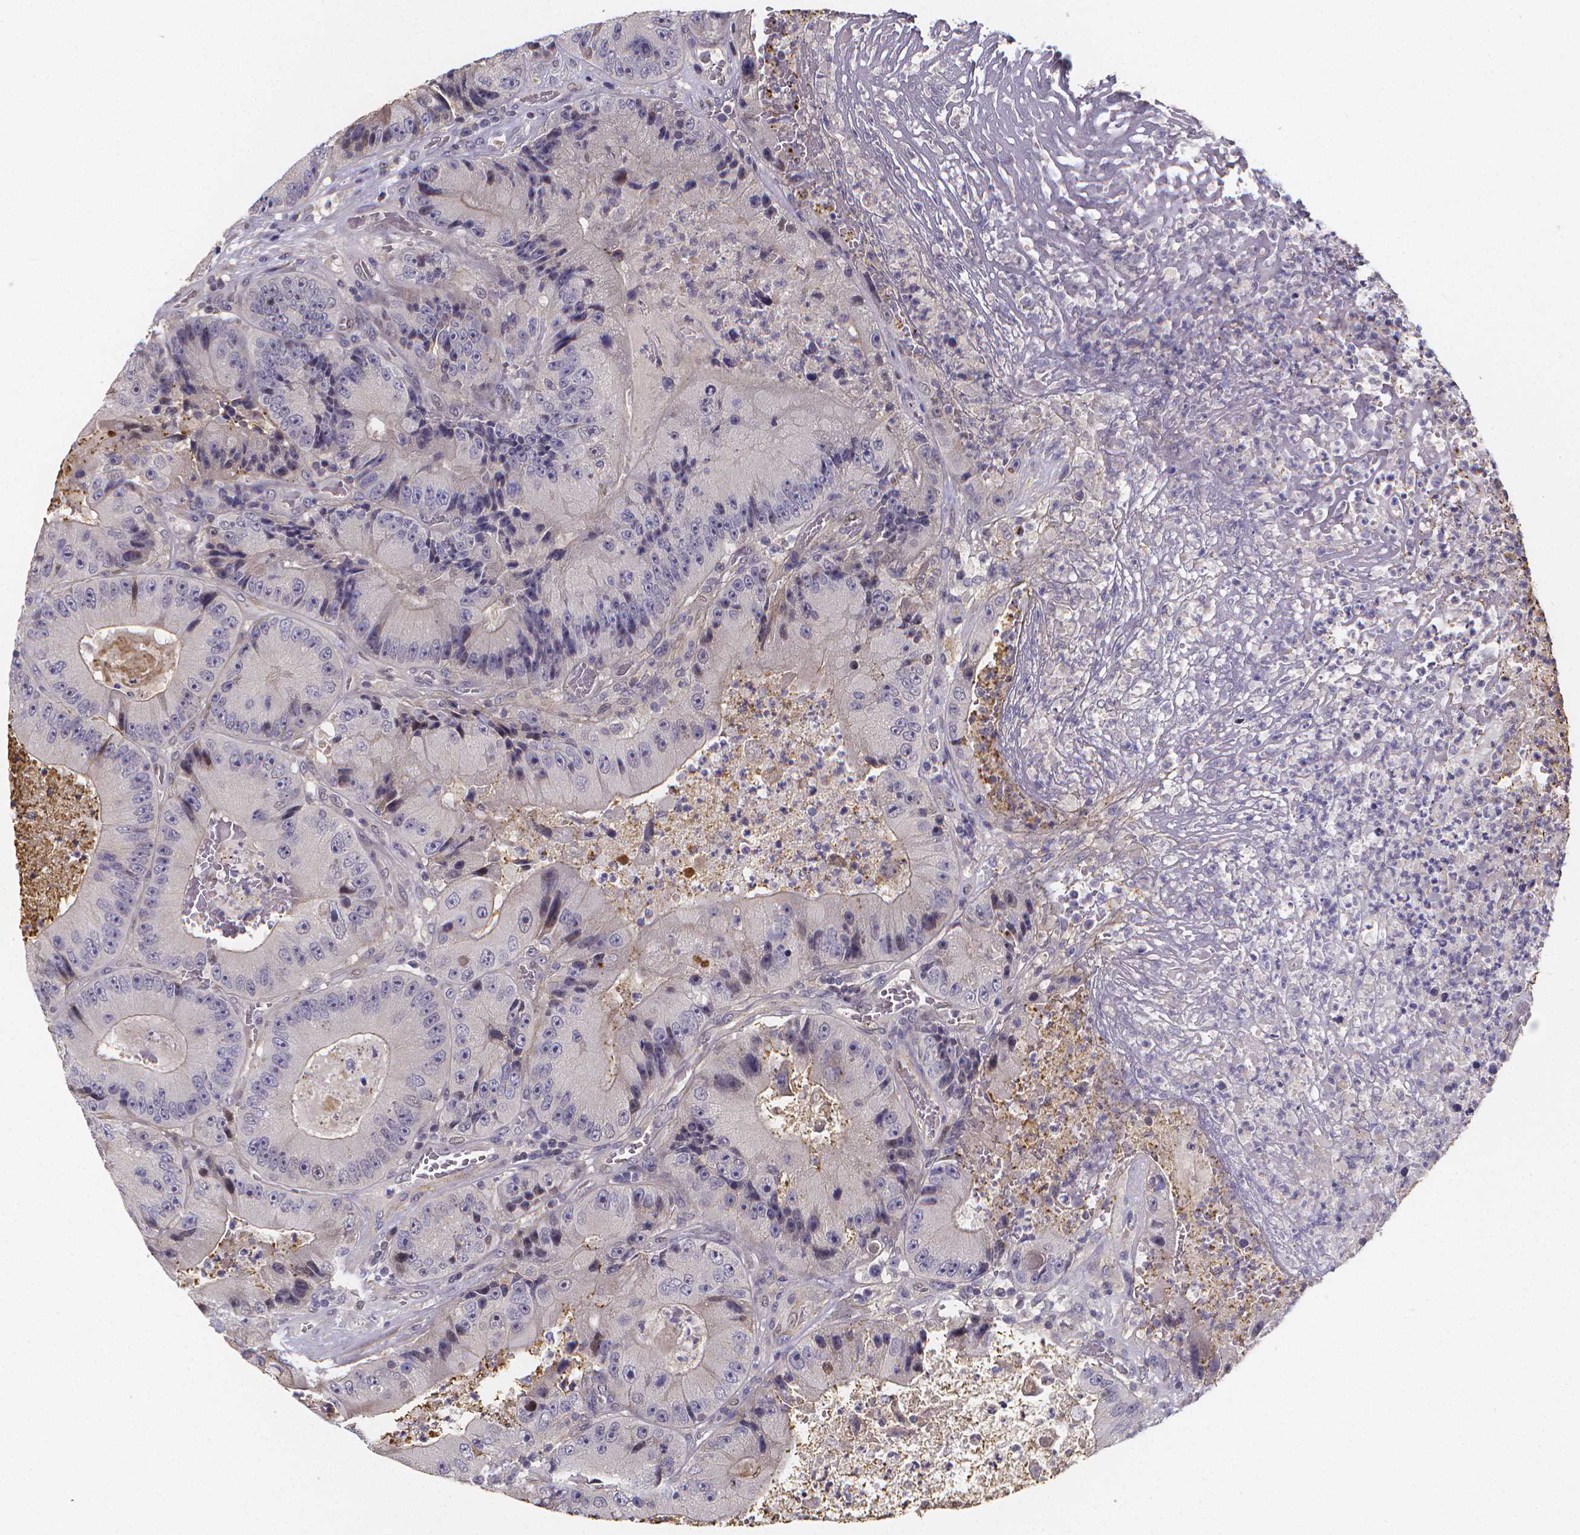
{"staining": {"intensity": "negative", "quantity": "none", "location": "none"}, "tissue": "colorectal cancer", "cell_type": "Tumor cells", "image_type": "cancer", "snomed": [{"axis": "morphology", "description": "Adenocarcinoma, NOS"}, {"axis": "topography", "description": "Colon"}], "caption": "Immunohistochemistry histopathology image of colorectal cancer (adenocarcinoma) stained for a protein (brown), which shows no staining in tumor cells. (DAB (3,3'-diaminobenzidine) immunohistochemistry with hematoxylin counter stain).", "gene": "PAH", "patient": {"sex": "female", "age": 86}}